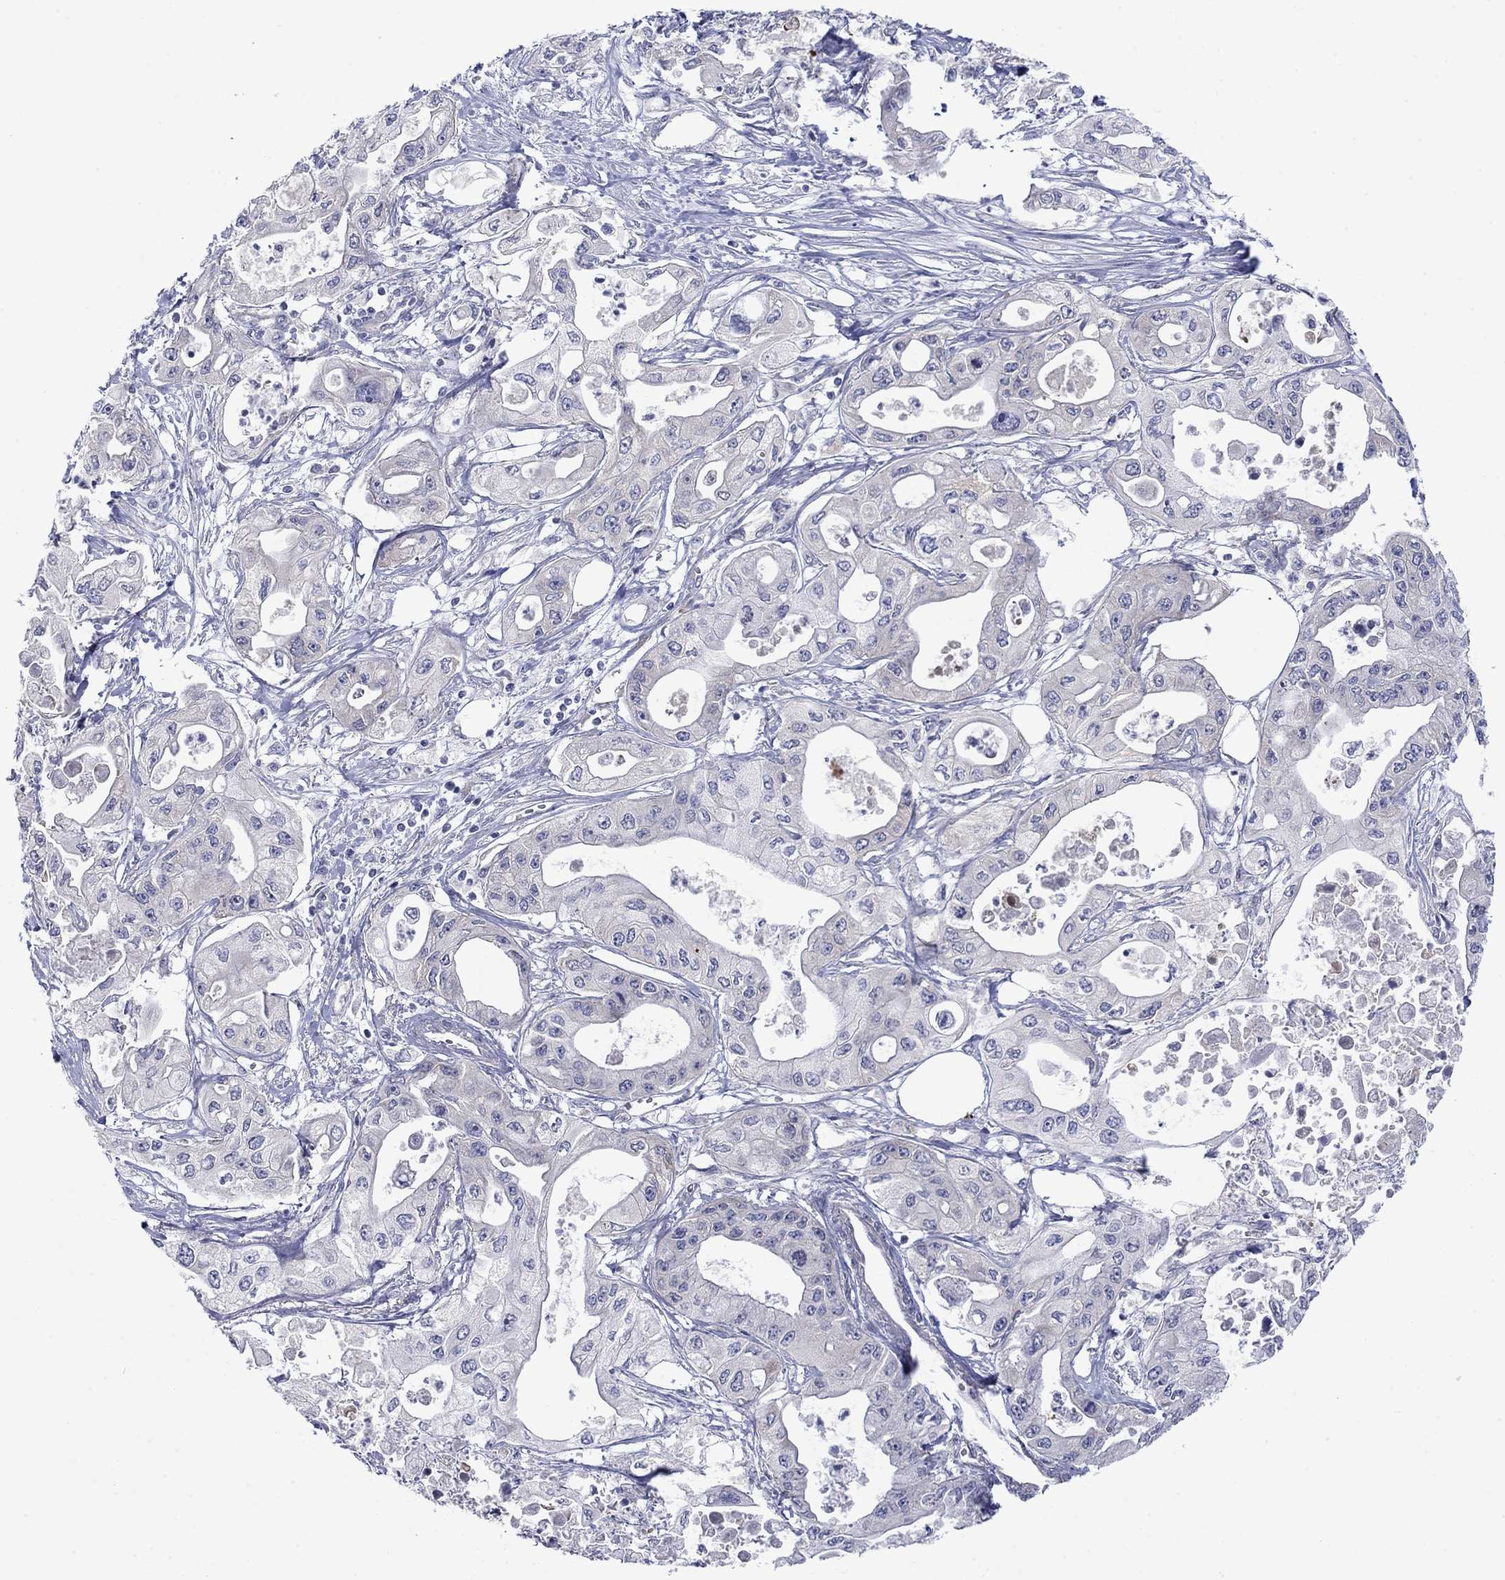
{"staining": {"intensity": "negative", "quantity": "none", "location": "none"}, "tissue": "pancreatic cancer", "cell_type": "Tumor cells", "image_type": "cancer", "snomed": [{"axis": "morphology", "description": "Adenocarcinoma, NOS"}, {"axis": "topography", "description": "Pancreas"}], "caption": "Pancreatic adenocarcinoma was stained to show a protein in brown. There is no significant positivity in tumor cells.", "gene": "FXR1", "patient": {"sex": "male", "age": 70}}